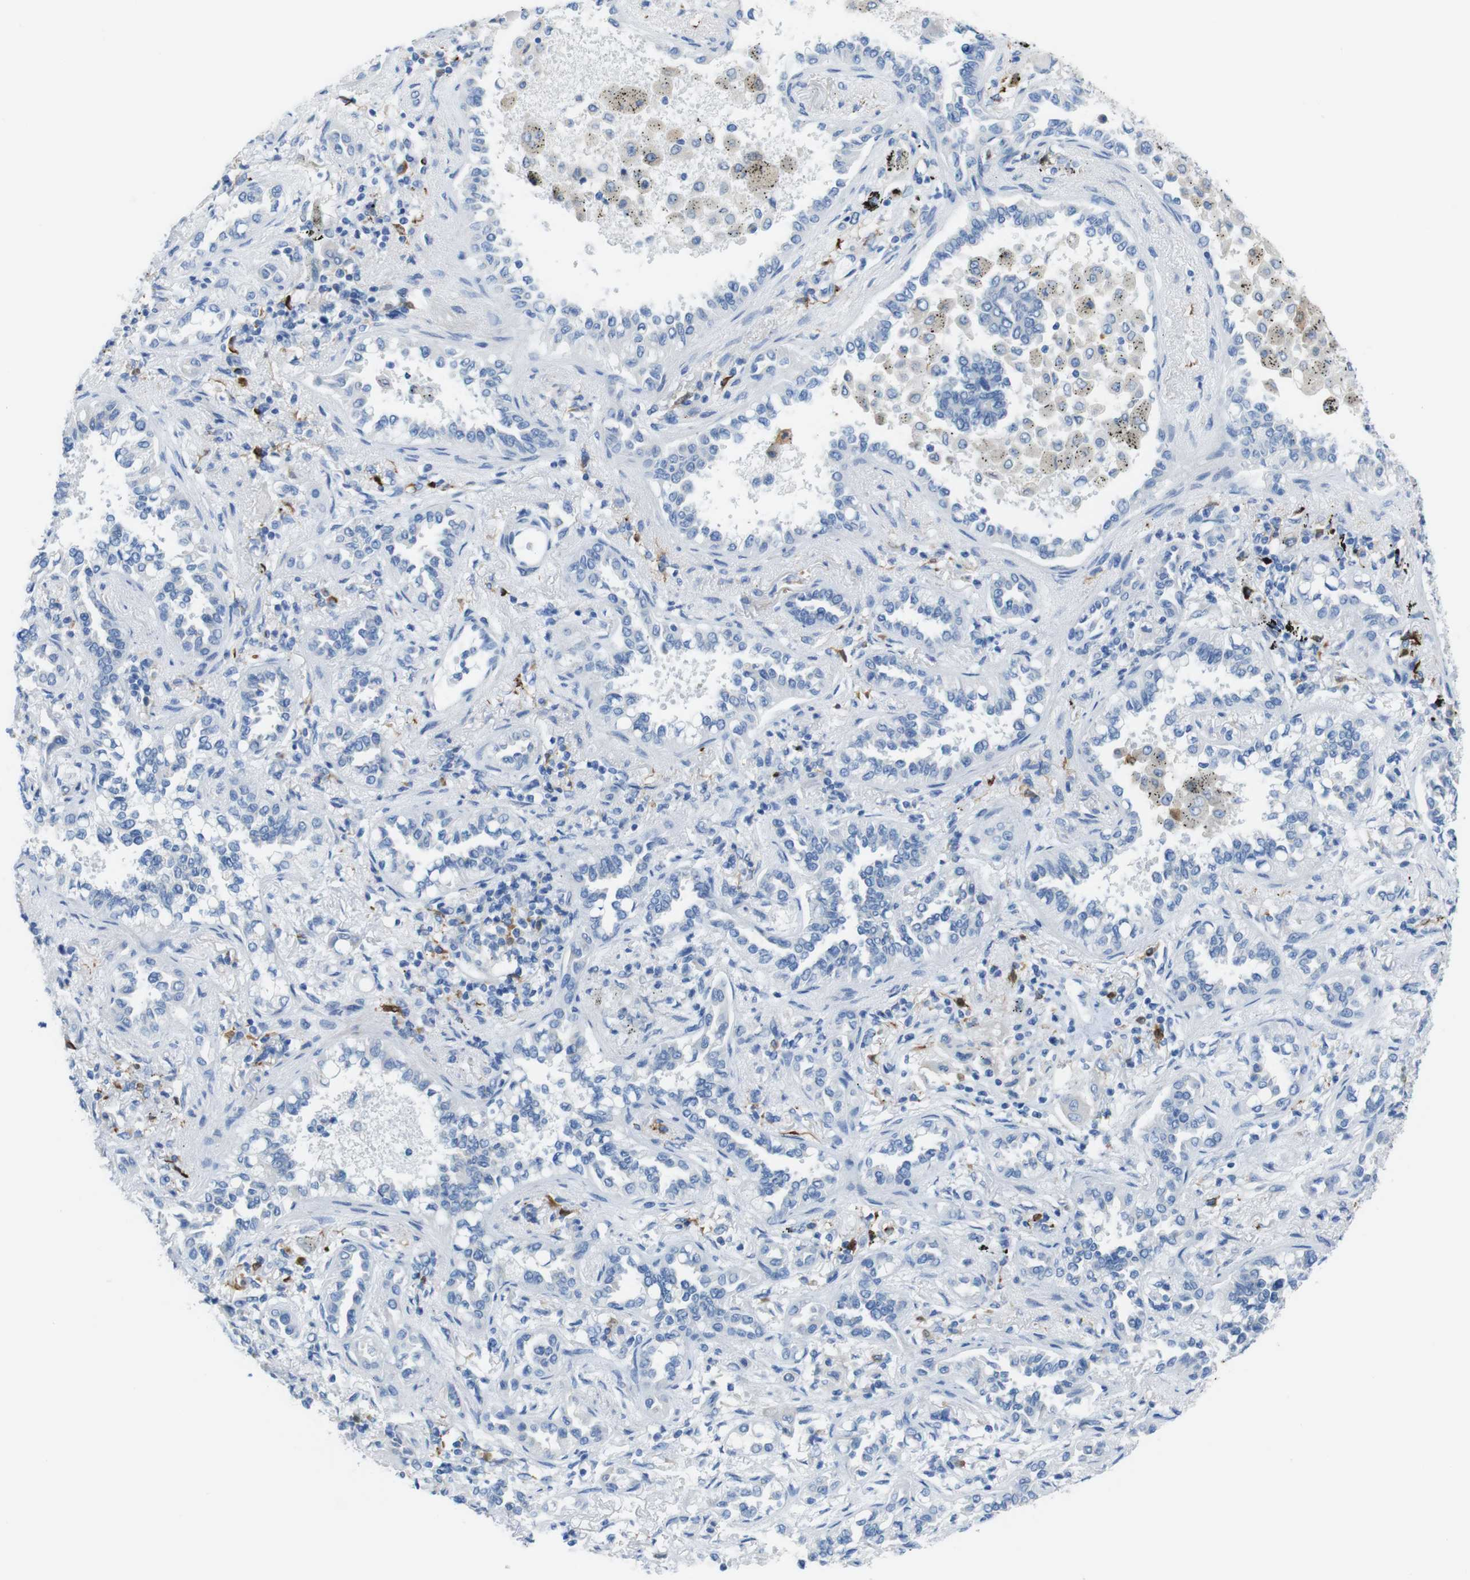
{"staining": {"intensity": "negative", "quantity": "none", "location": "none"}, "tissue": "lung cancer", "cell_type": "Tumor cells", "image_type": "cancer", "snomed": [{"axis": "morphology", "description": "Normal tissue, NOS"}, {"axis": "morphology", "description": "Adenocarcinoma, NOS"}, {"axis": "topography", "description": "Lung"}], "caption": "Immunohistochemistry histopathology image of lung cancer stained for a protein (brown), which exhibits no expression in tumor cells. (DAB IHC visualized using brightfield microscopy, high magnification).", "gene": "CLMN", "patient": {"sex": "male", "age": 59}}